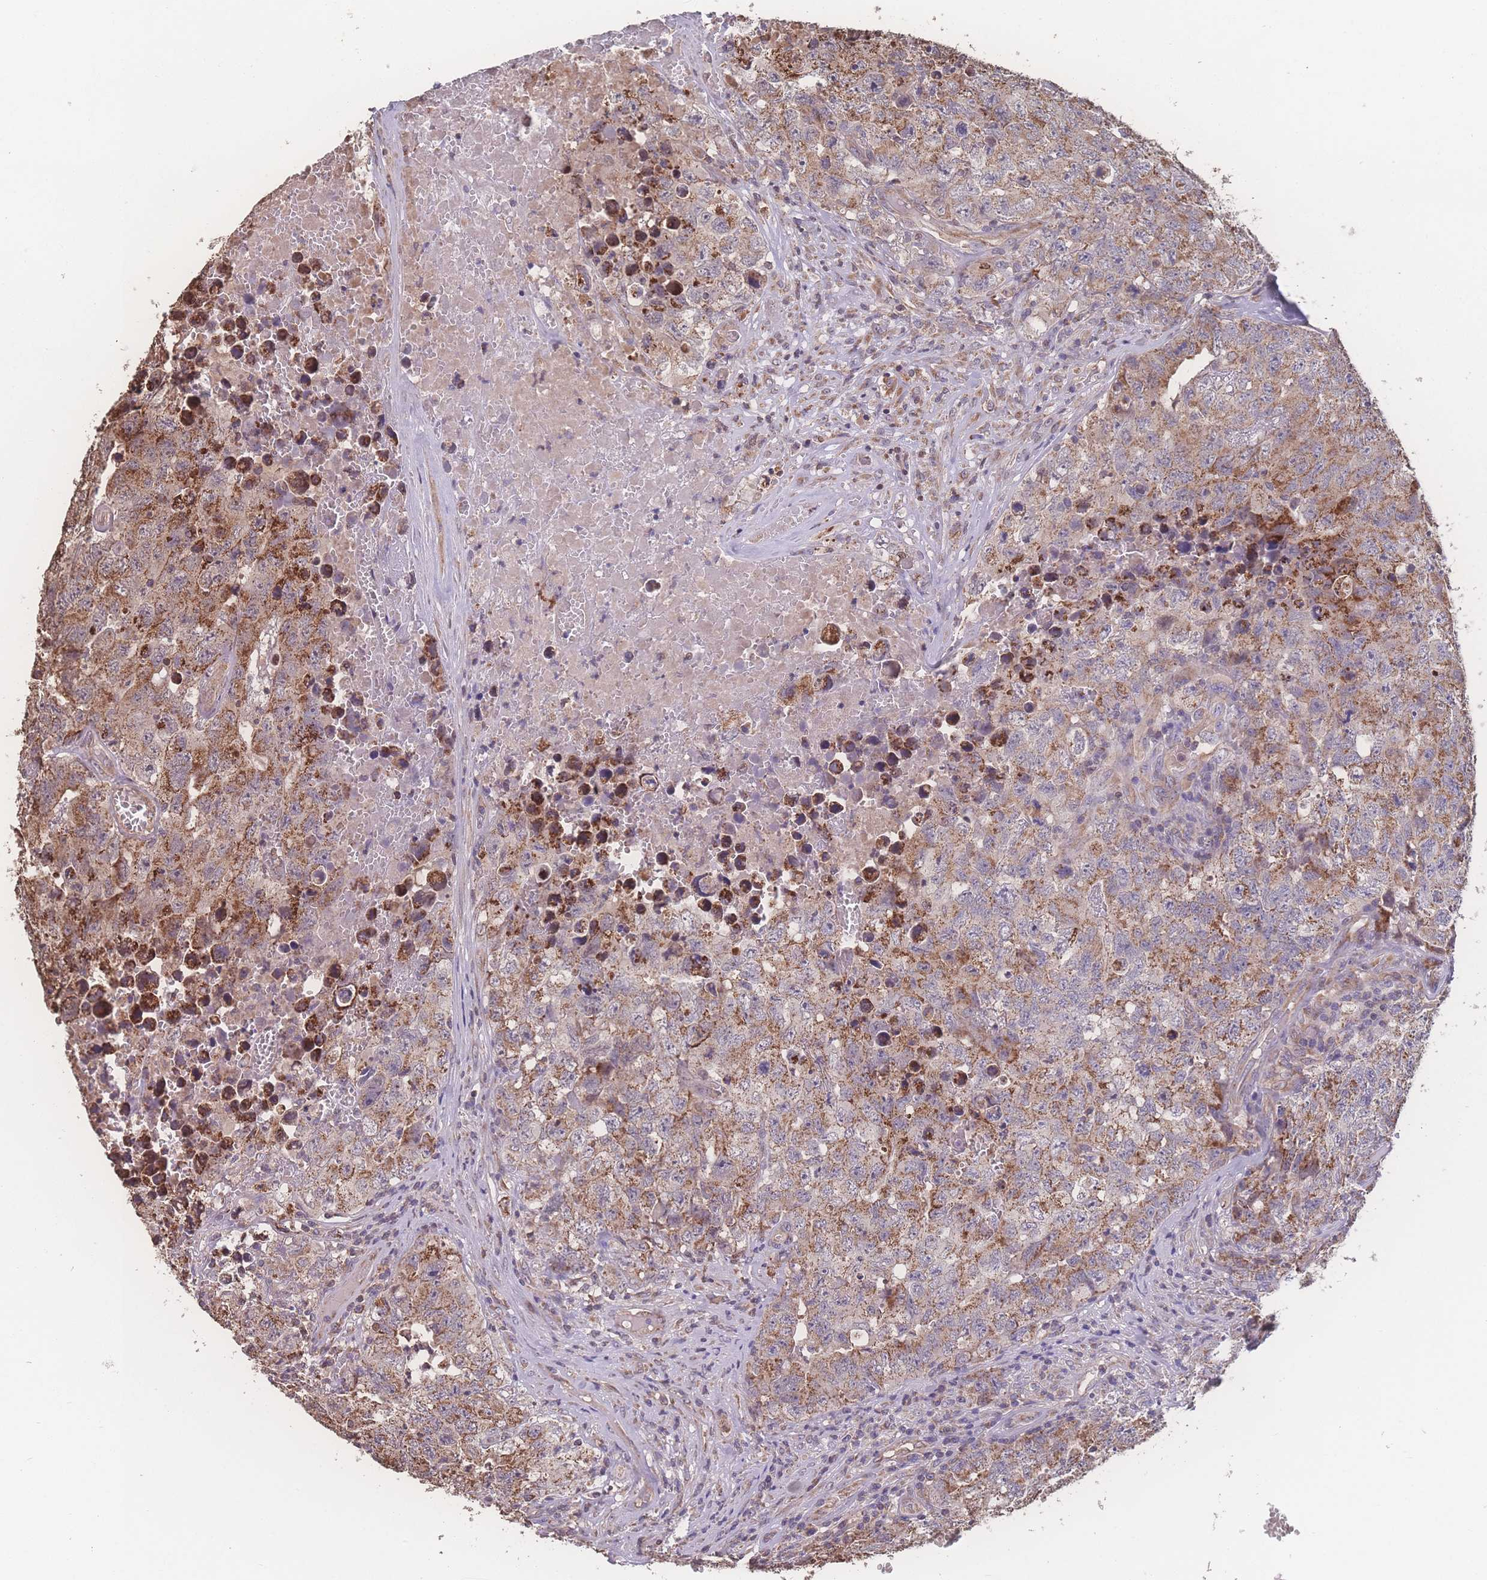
{"staining": {"intensity": "moderate", "quantity": ">75%", "location": "cytoplasmic/membranous"}, "tissue": "testis cancer", "cell_type": "Tumor cells", "image_type": "cancer", "snomed": [{"axis": "morphology", "description": "Carcinoma, Embryonal, NOS"}, {"axis": "topography", "description": "Testis"}], "caption": "A brown stain labels moderate cytoplasmic/membranous positivity of a protein in embryonal carcinoma (testis) tumor cells. The staining was performed using DAB, with brown indicating positive protein expression. Nuclei are stained blue with hematoxylin.", "gene": "SGSM3", "patient": {"sex": "male", "age": 31}}